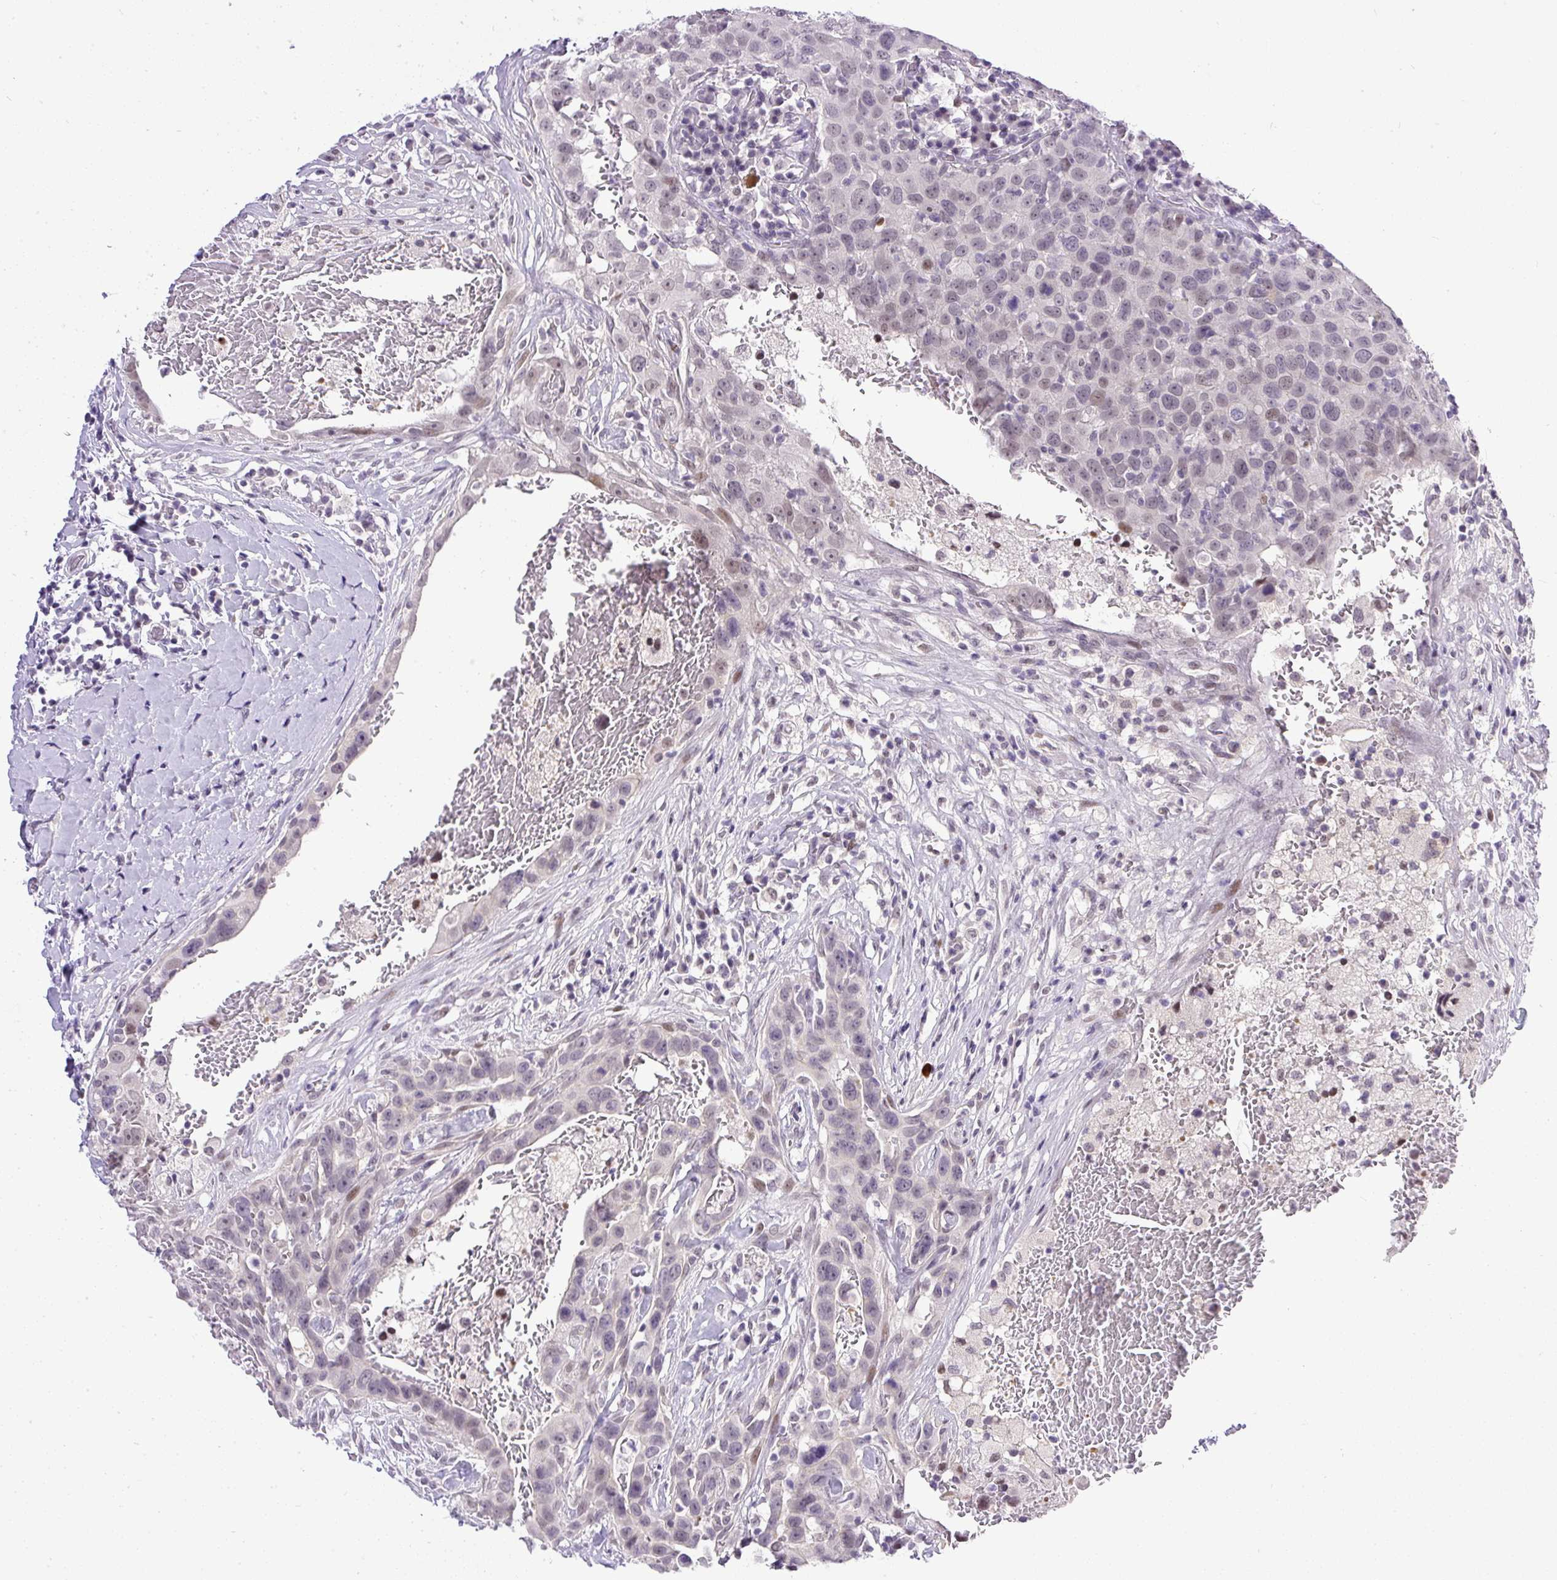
{"staining": {"intensity": "weak", "quantity": "<25%", "location": "nuclear"}, "tissue": "breast cancer", "cell_type": "Tumor cells", "image_type": "cancer", "snomed": [{"axis": "morphology", "description": "Duct carcinoma"}, {"axis": "topography", "description": "Breast"}], "caption": "The histopathology image demonstrates no staining of tumor cells in breast cancer (infiltrating ductal carcinoma).", "gene": "WNT10B", "patient": {"sex": "female", "age": 27}}